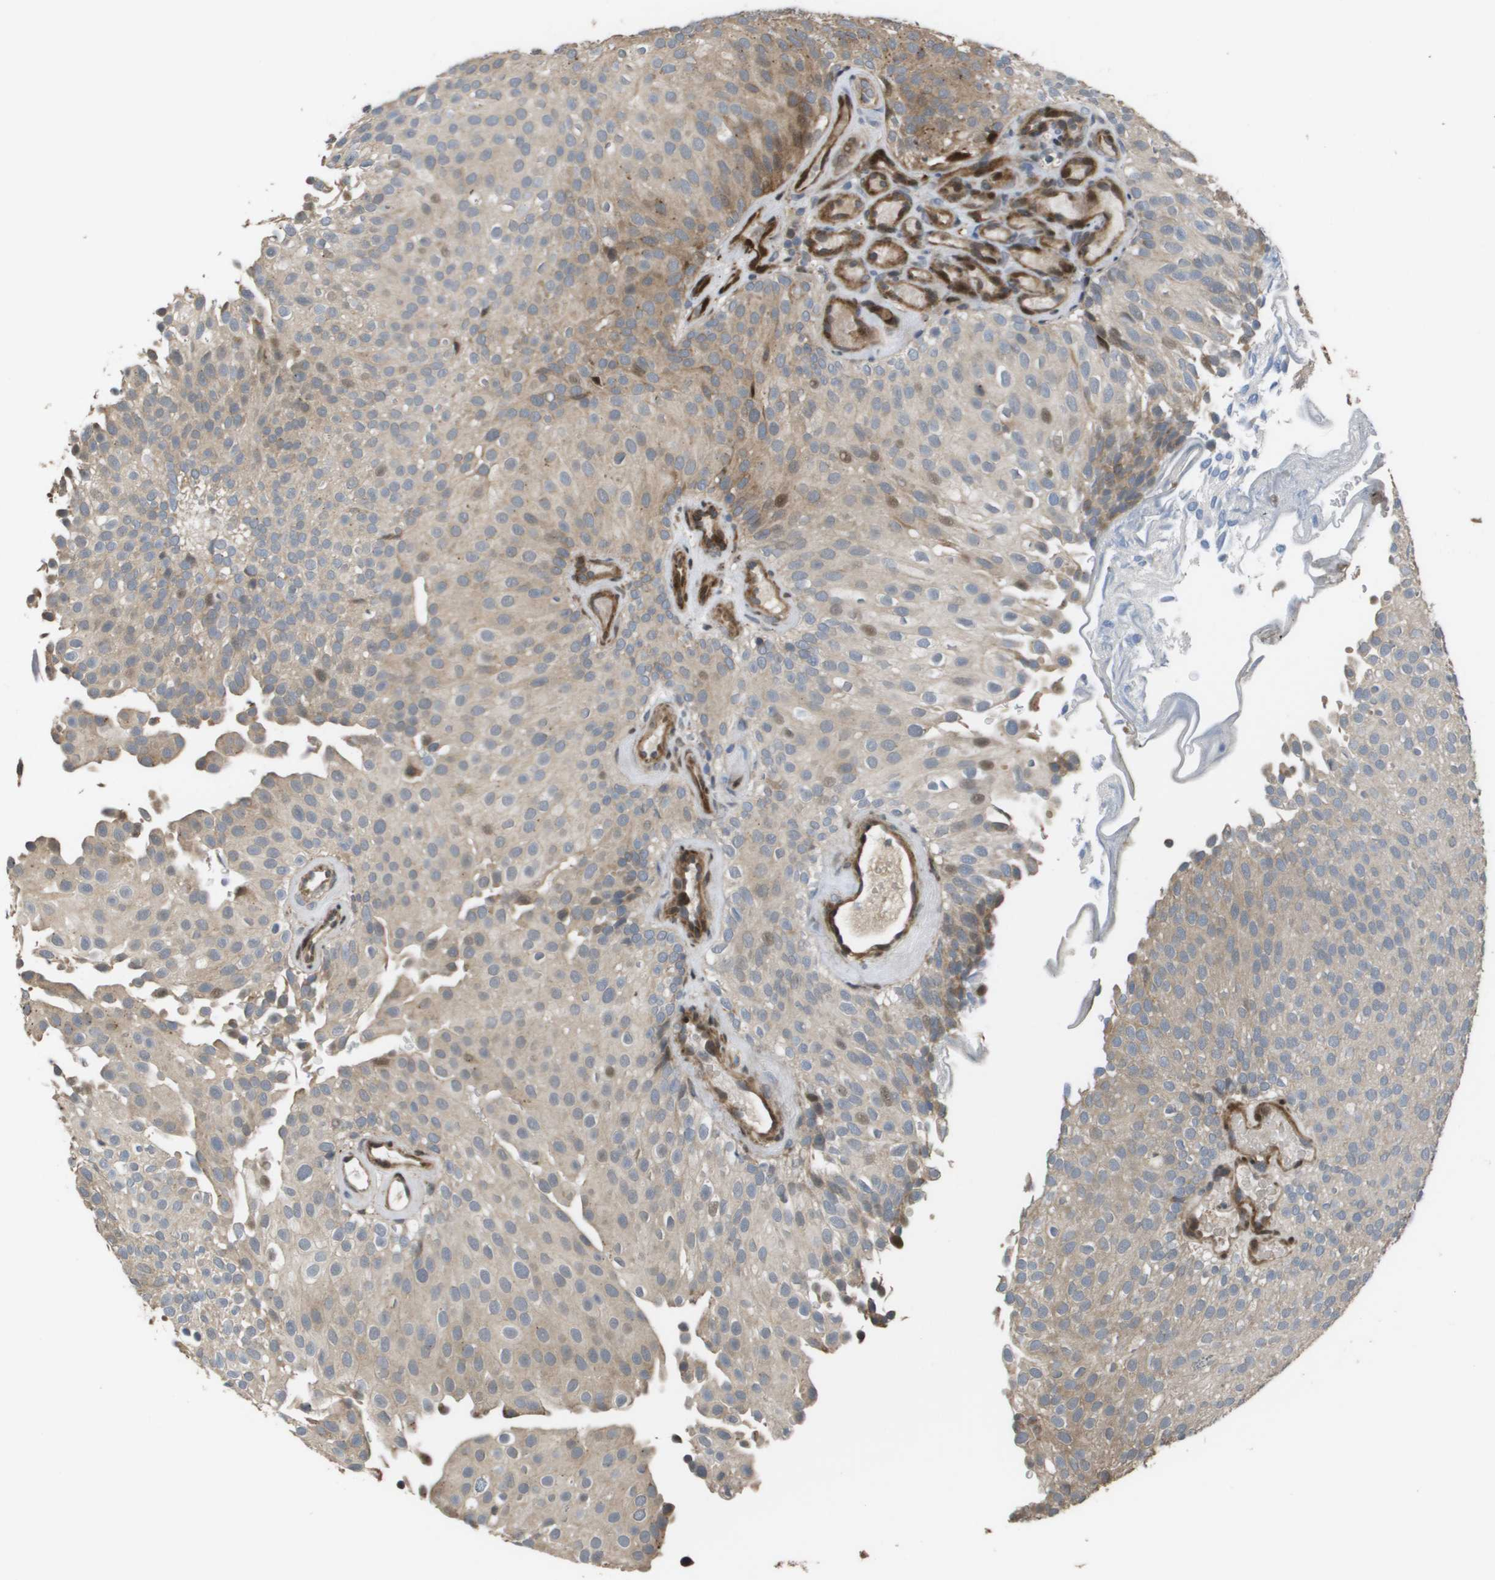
{"staining": {"intensity": "moderate", "quantity": "<25%", "location": "cytoplasmic/membranous"}, "tissue": "urothelial cancer", "cell_type": "Tumor cells", "image_type": "cancer", "snomed": [{"axis": "morphology", "description": "Urothelial carcinoma, Low grade"}, {"axis": "topography", "description": "Urinary bladder"}], "caption": "Tumor cells demonstrate moderate cytoplasmic/membranous positivity in approximately <25% of cells in urothelial cancer.", "gene": "AXIN2", "patient": {"sex": "male", "age": 78}}